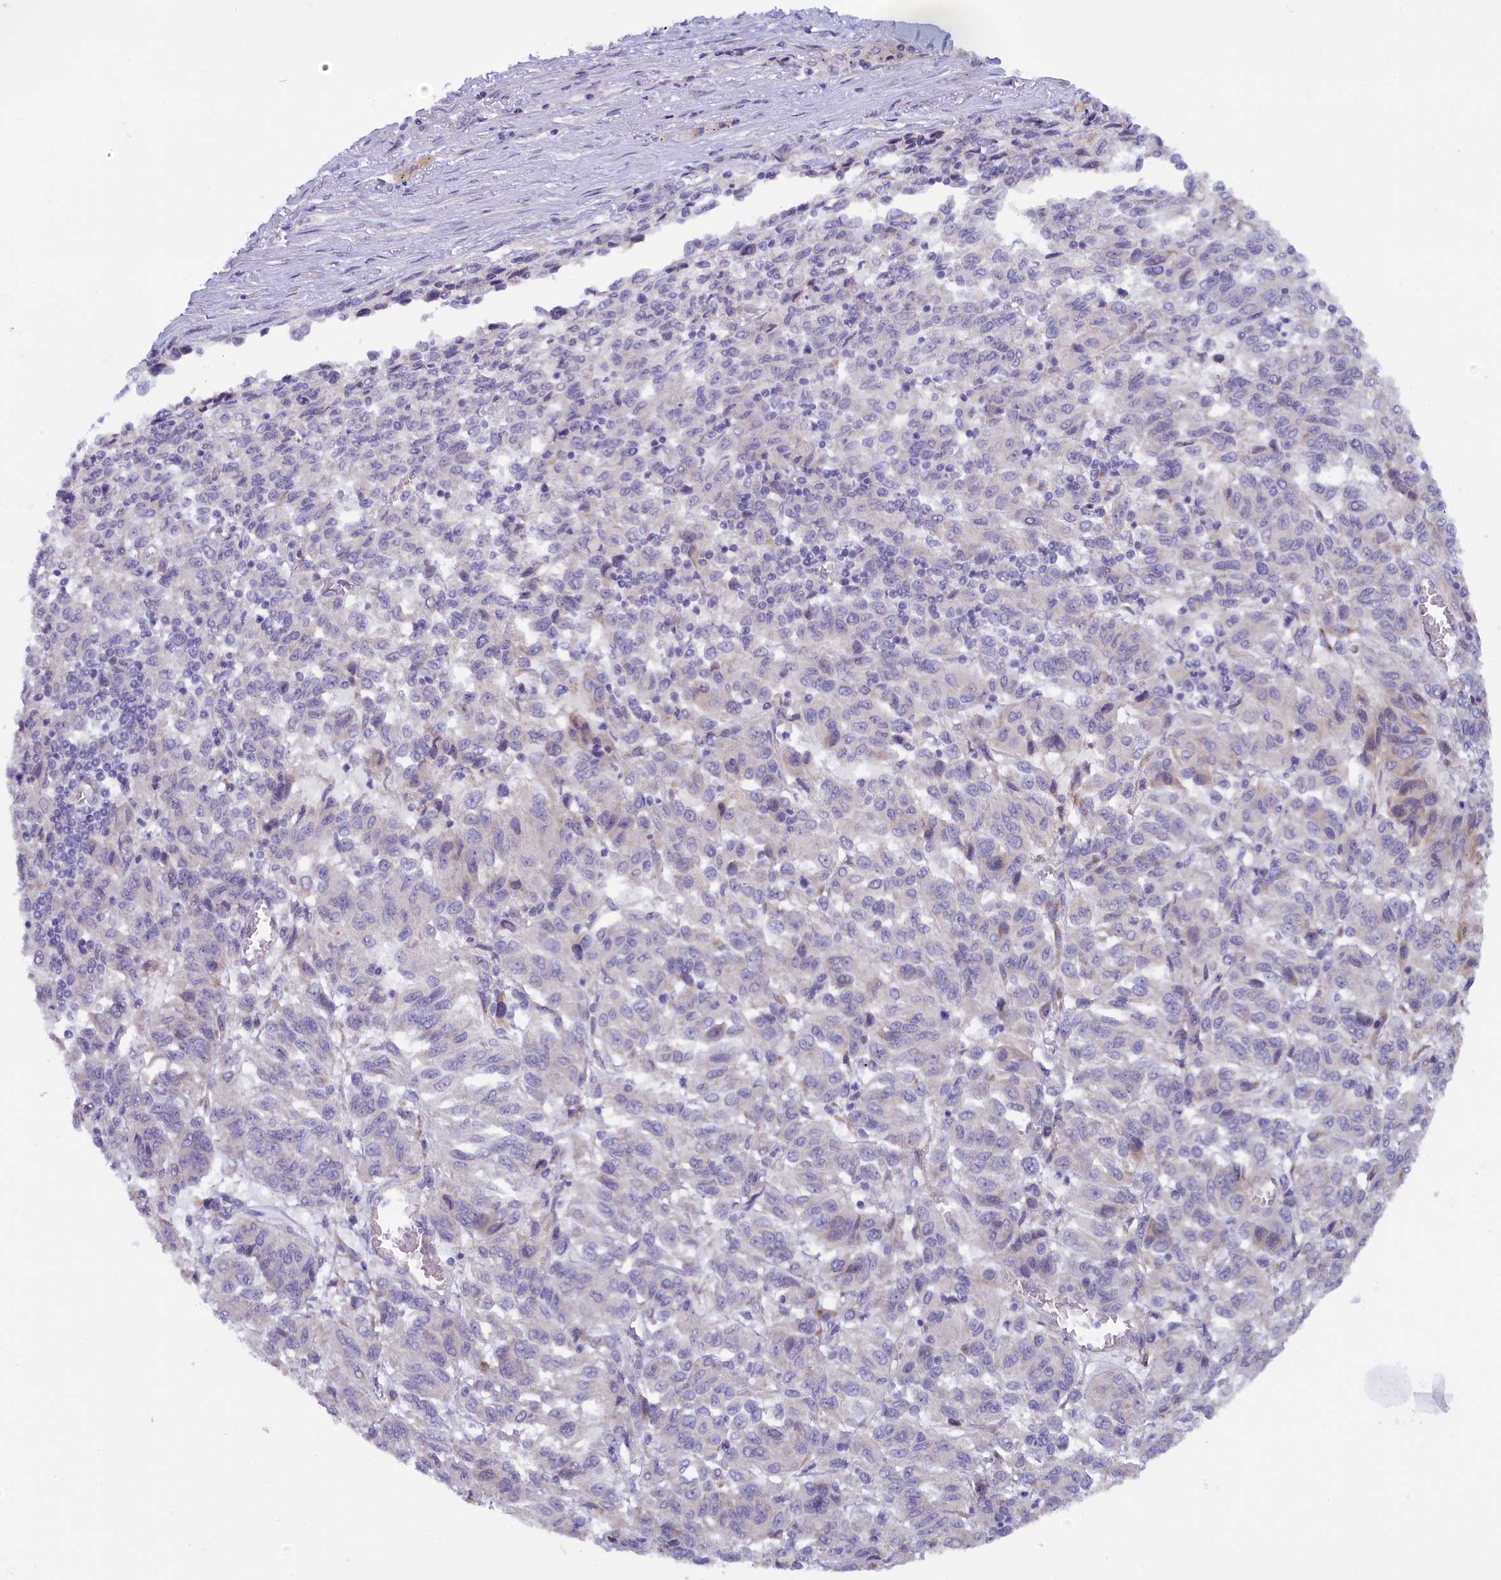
{"staining": {"intensity": "negative", "quantity": "none", "location": "none"}, "tissue": "melanoma", "cell_type": "Tumor cells", "image_type": "cancer", "snomed": [{"axis": "morphology", "description": "Malignant melanoma, Metastatic site"}, {"axis": "topography", "description": "Lung"}], "caption": "Protein analysis of malignant melanoma (metastatic site) displays no significant positivity in tumor cells.", "gene": "ZSWIM4", "patient": {"sex": "male", "age": 64}}